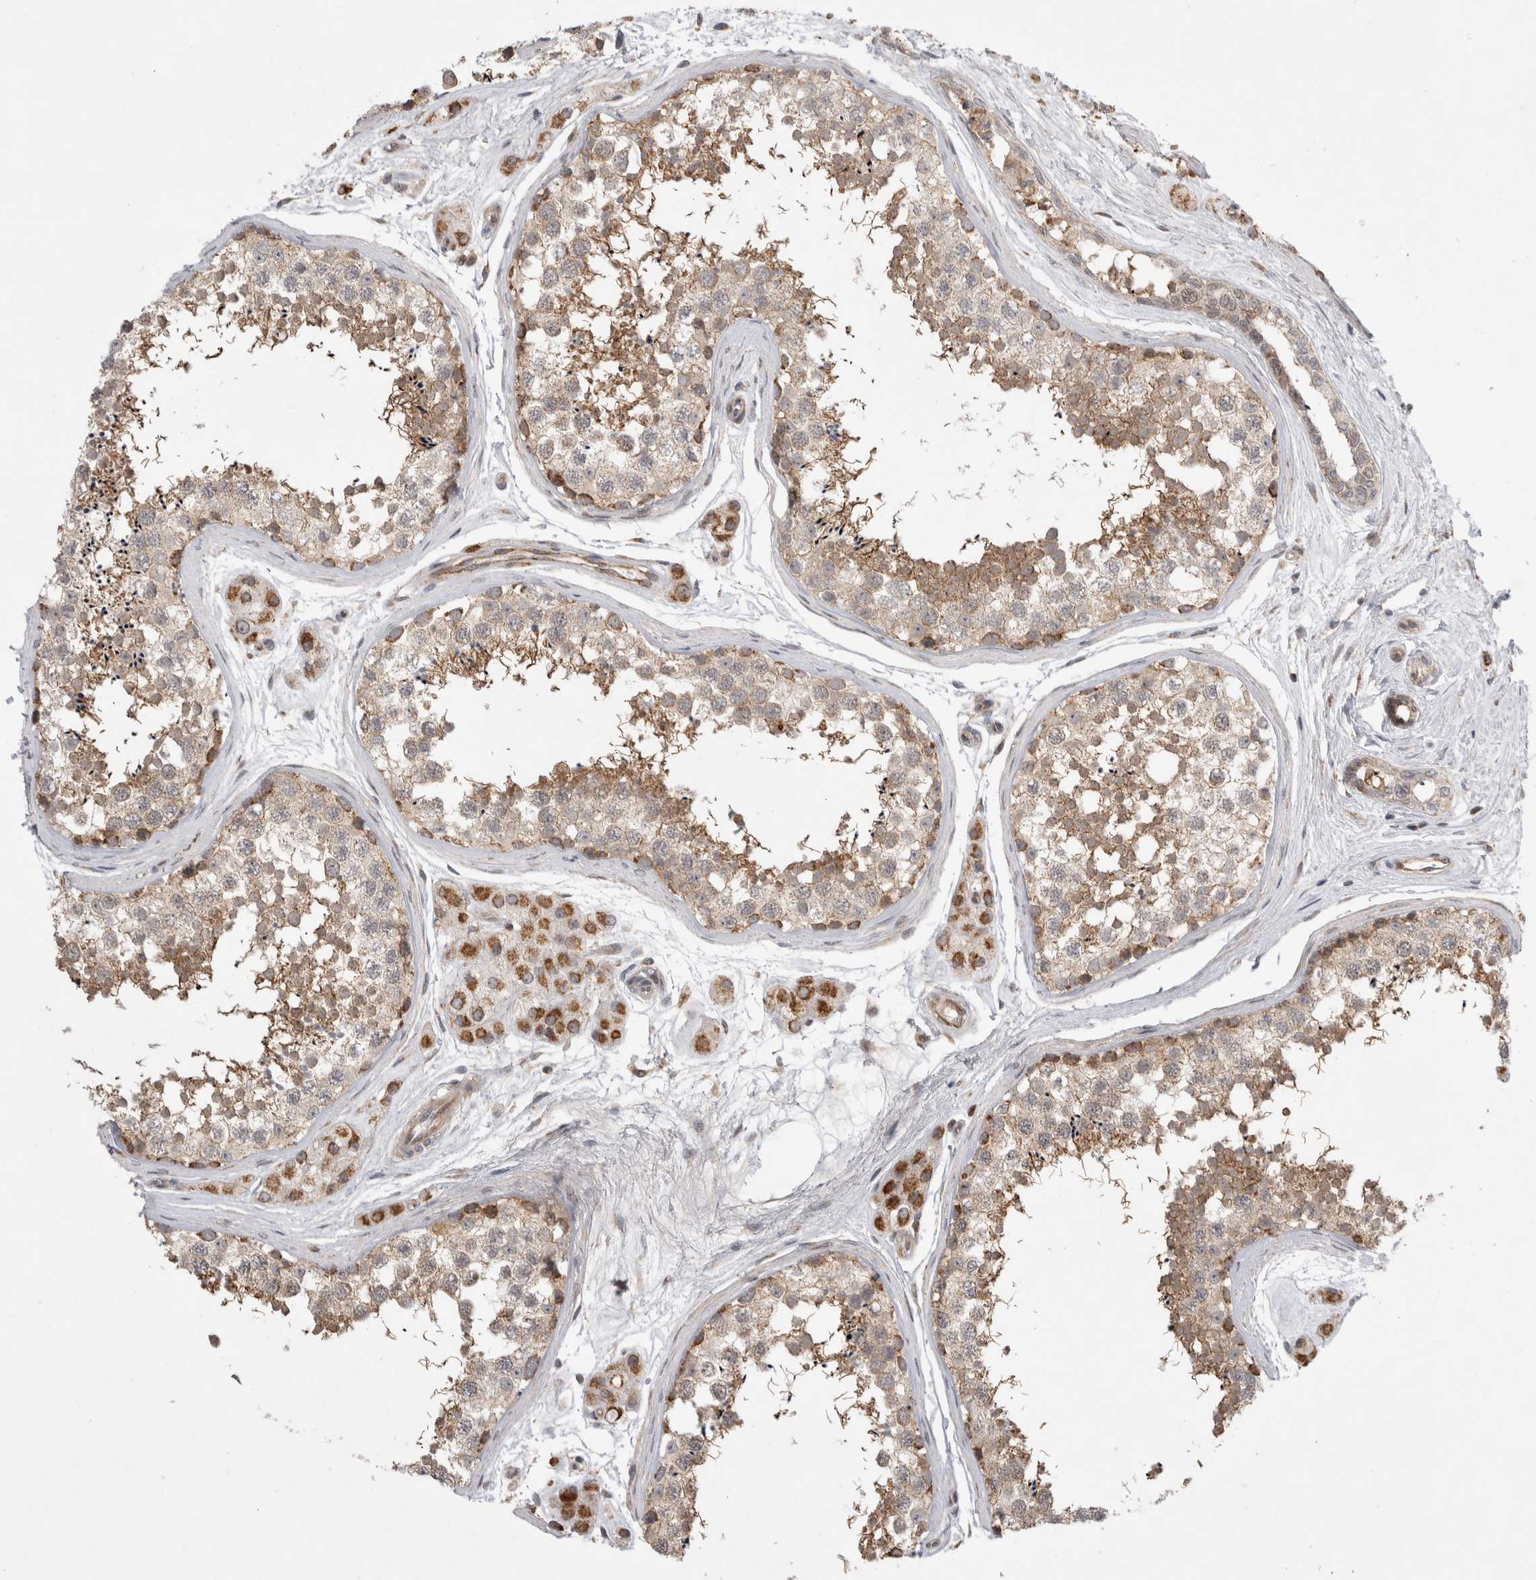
{"staining": {"intensity": "moderate", "quantity": "25%-75%", "location": "cytoplasmic/membranous"}, "tissue": "testis", "cell_type": "Cells in seminiferous ducts", "image_type": "normal", "snomed": [{"axis": "morphology", "description": "Normal tissue, NOS"}, {"axis": "topography", "description": "Testis"}], "caption": "Testis stained for a protein demonstrates moderate cytoplasmic/membranous positivity in cells in seminiferous ducts. Immunohistochemistry stains the protein of interest in brown and the nuclei are stained blue.", "gene": "KCNIP1", "patient": {"sex": "male", "age": 56}}